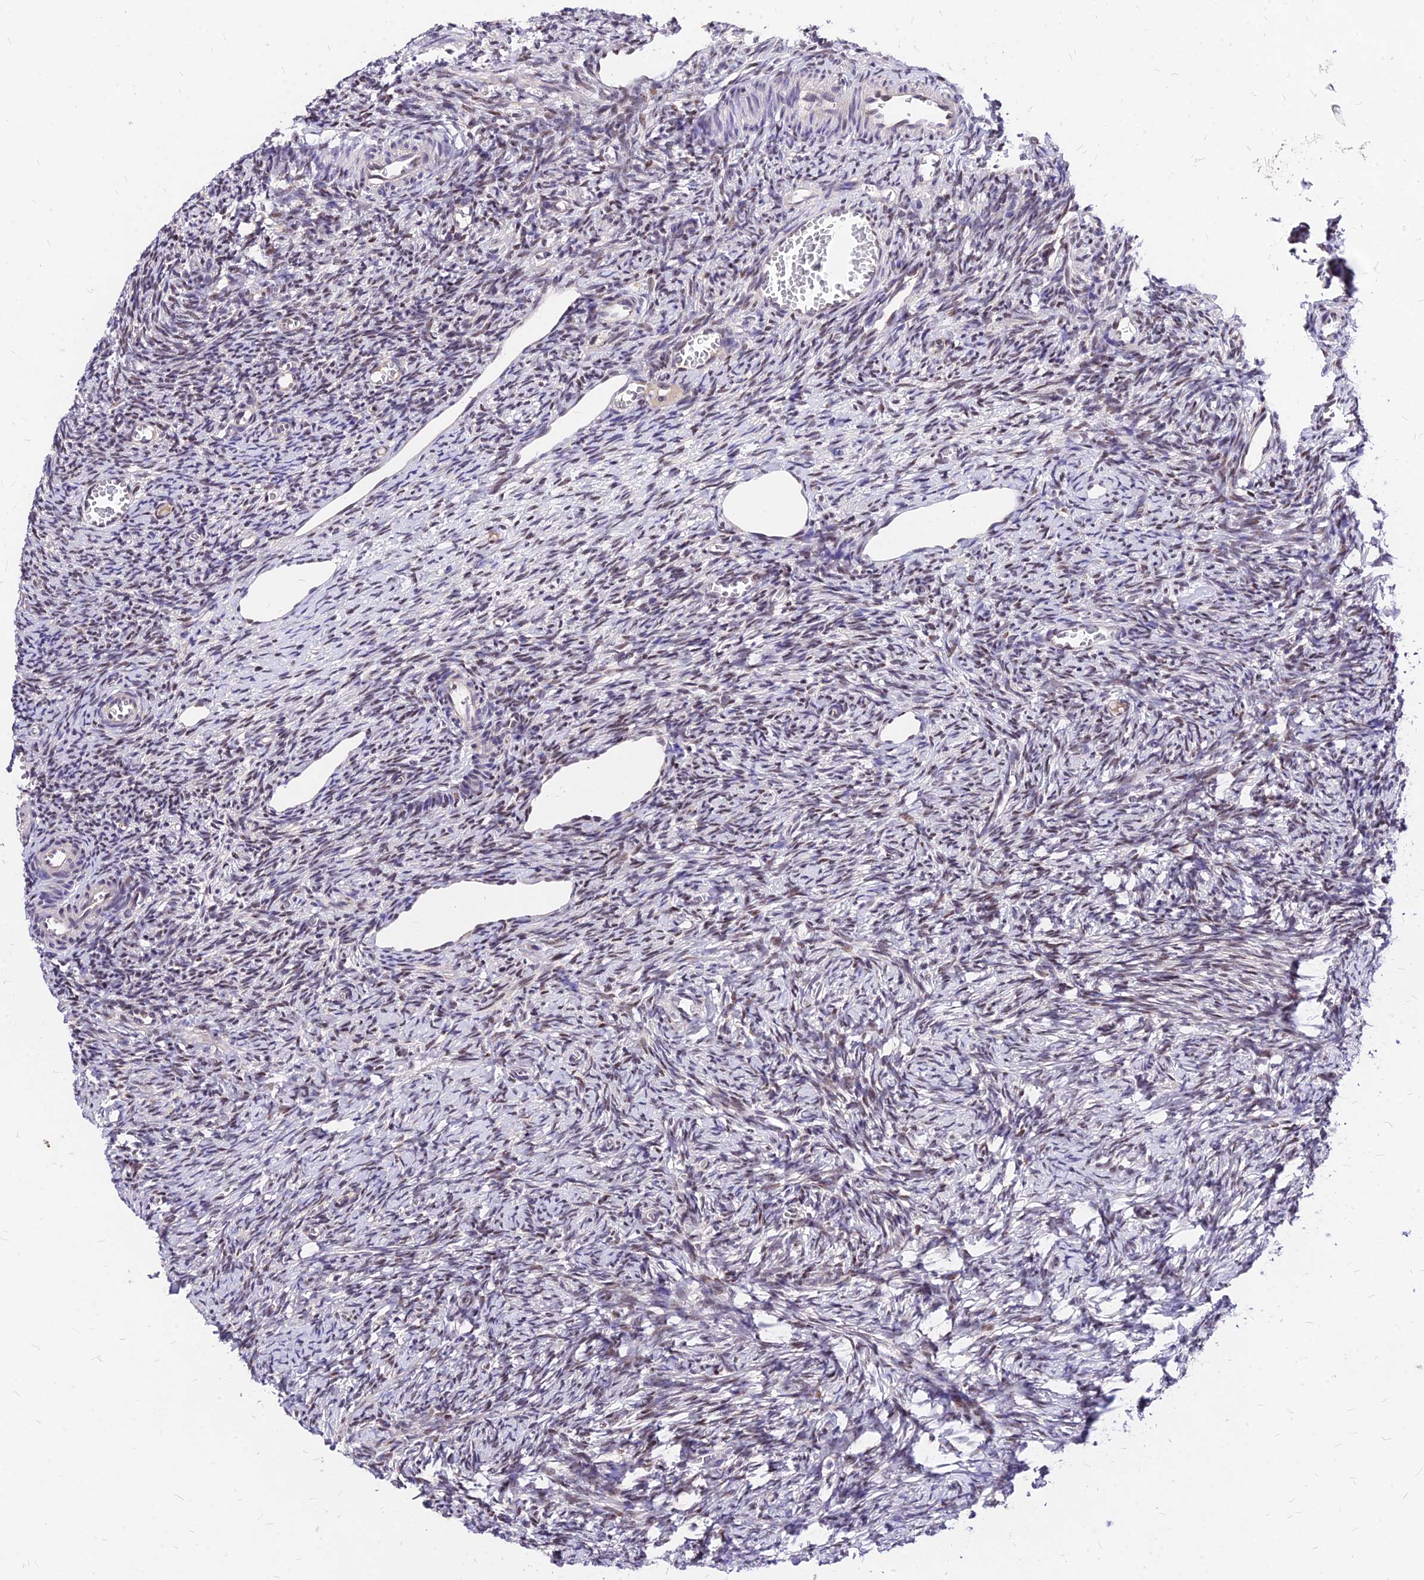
{"staining": {"intensity": "moderate", "quantity": ">75%", "location": "nuclear"}, "tissue": "ovary", "cell_type": "Follicle cells", "image_type": "normal", "snomed": [{"axis": "morphology", "description": "Normal tissue, NOS"}, {"axis": "topography", "description": "Ovary"}], "caption": "IHC micrograph of normal ovary: ovary stained using IHC demonstrates medium levels of moderate protein expression localized specifically in the nuclear of follicle cells, appearing as a nuclear brown color.", "gene": "DDX55", "patient": {"sex": "female", "age": 27}}